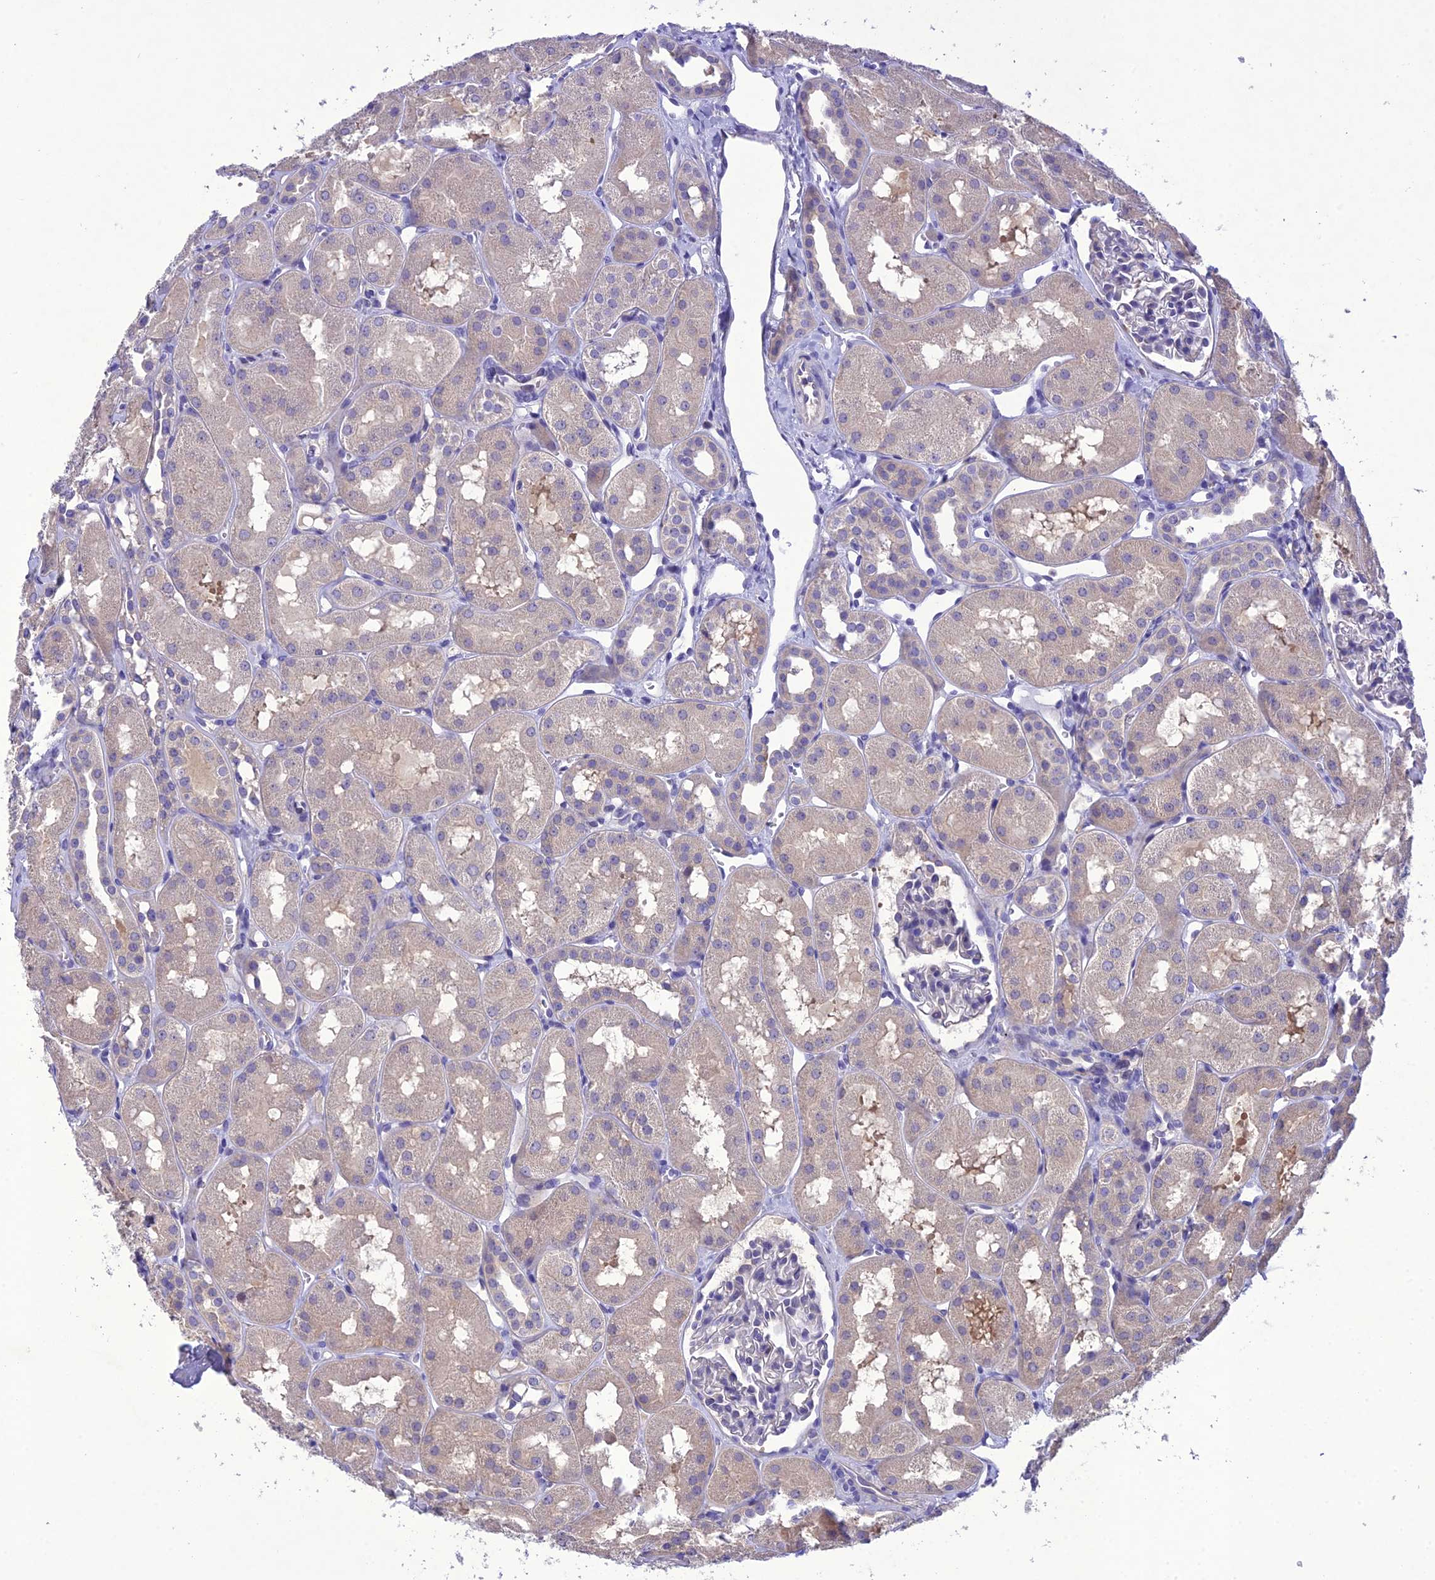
{"staining": {"intensity": "negative", "quantity": "none", "location": "none"}, "tissue": "kidney", "cell_type": "Cells in glomeruli", "image_type": "normal", "snomed": [{"axis": "morphology", "description": "Normal tissue, NOS"}, {"axis": "topography", "description": "Kidney"}, {"axis": "topography", "description": "Urinary bladder"}], "caption": "Immunohistochemical staining of unremarkable human kidney shows no significant staining in cells in glomeruli.", "gene": "SNX24", "patient": {"sex": "male", "age": 16}}